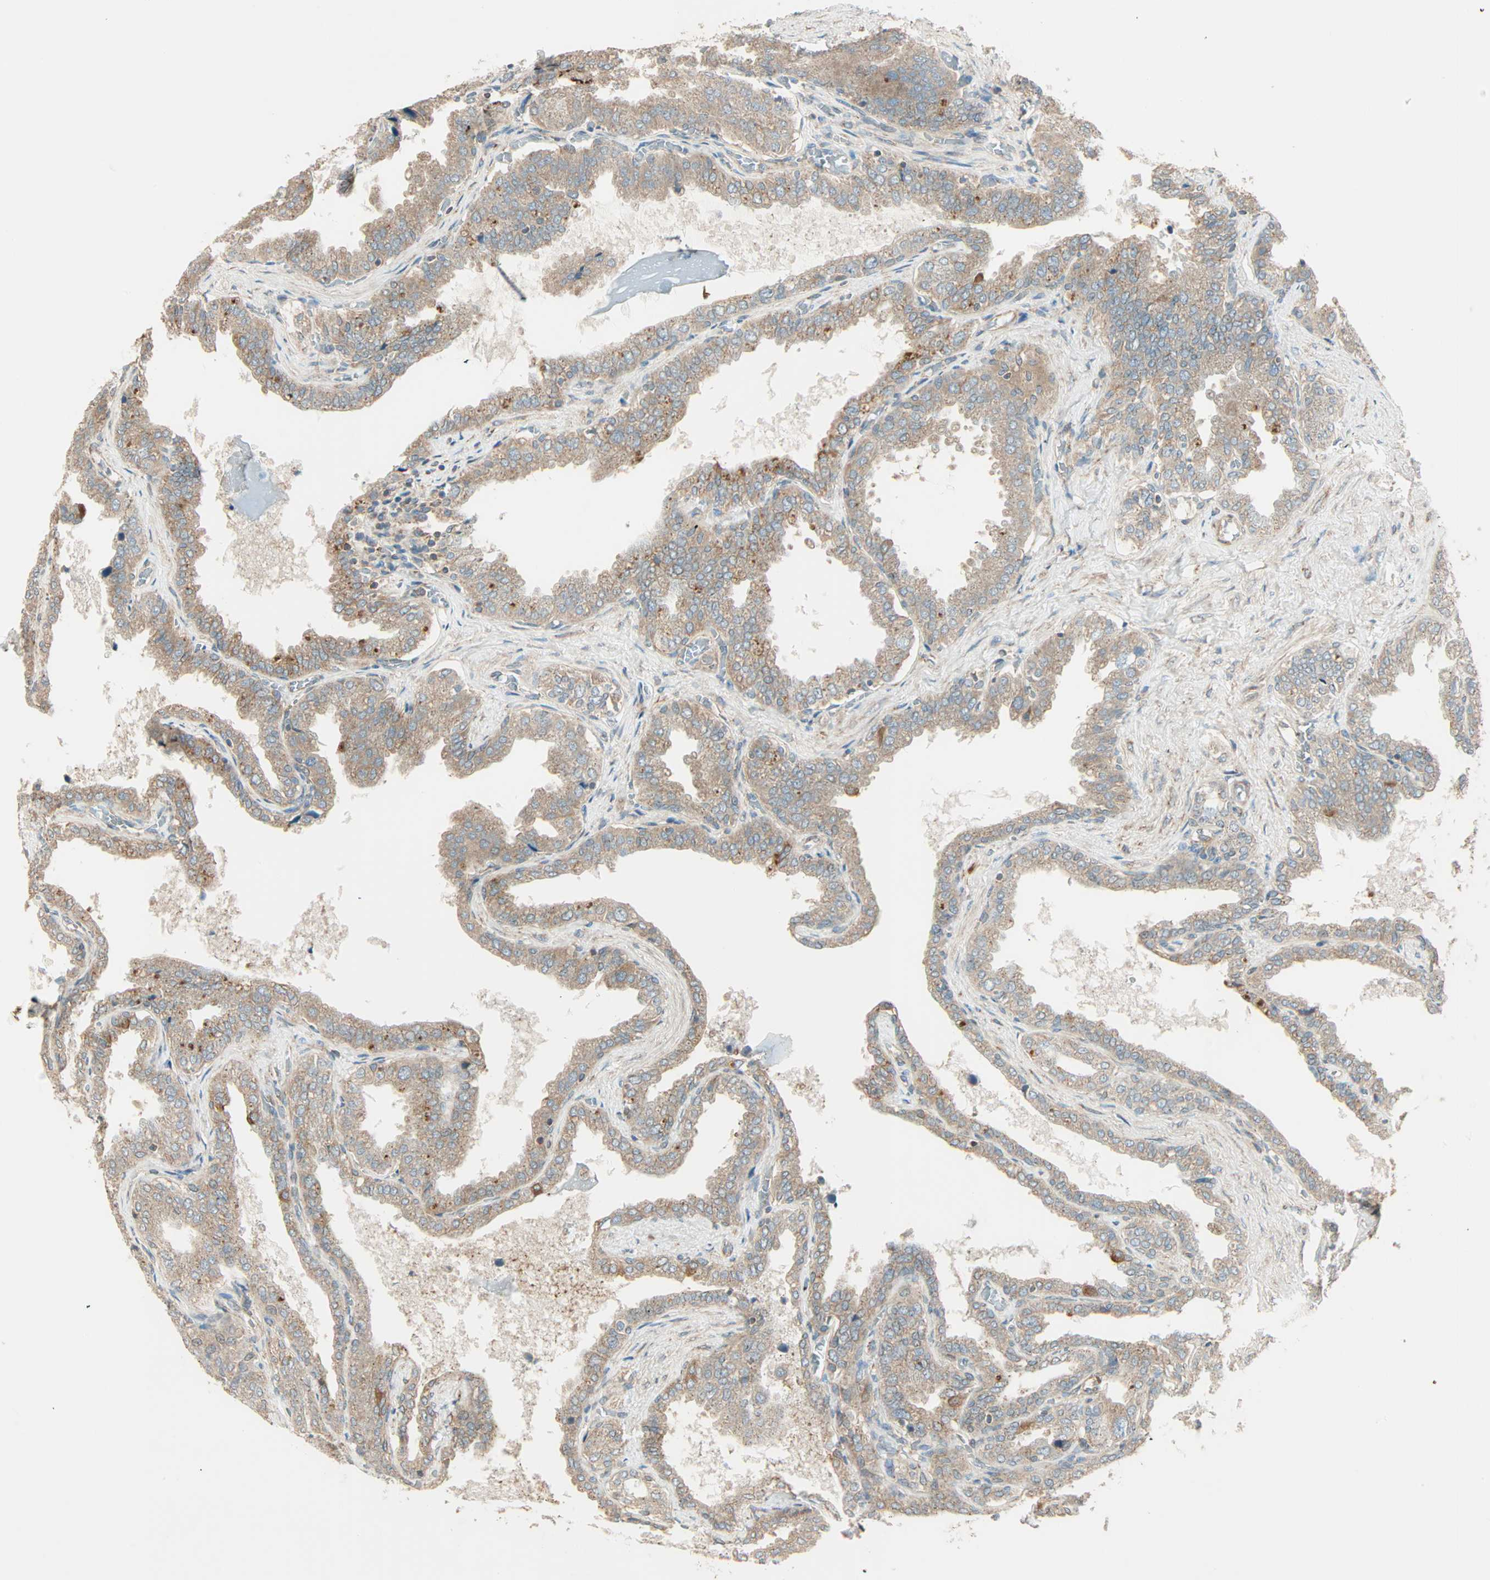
{"staining": {"intensity": "moderate", "quantity": ">75%", "location": "cytoplasmic/membranous,nuclear"}, "tissue": "seminal vesicle", "cell_type": "Glandular cells", "image_type": "normal", "snomed": [{"axis": "morphology", "description": "Normal tissue, NOS"}, {"axis": "topography", "description": "Seminal veicle"}], "caption": "Protein staining displays moderate cytoplasmic/membranous,nuclear positivity in about >75% of glandular cells in benign seminal vesicle. (DAB = brown stain, brightfield microscopy at high magnification).", "gene": "PNPLA6", "patient": {"sex": "male", "age": 46}}